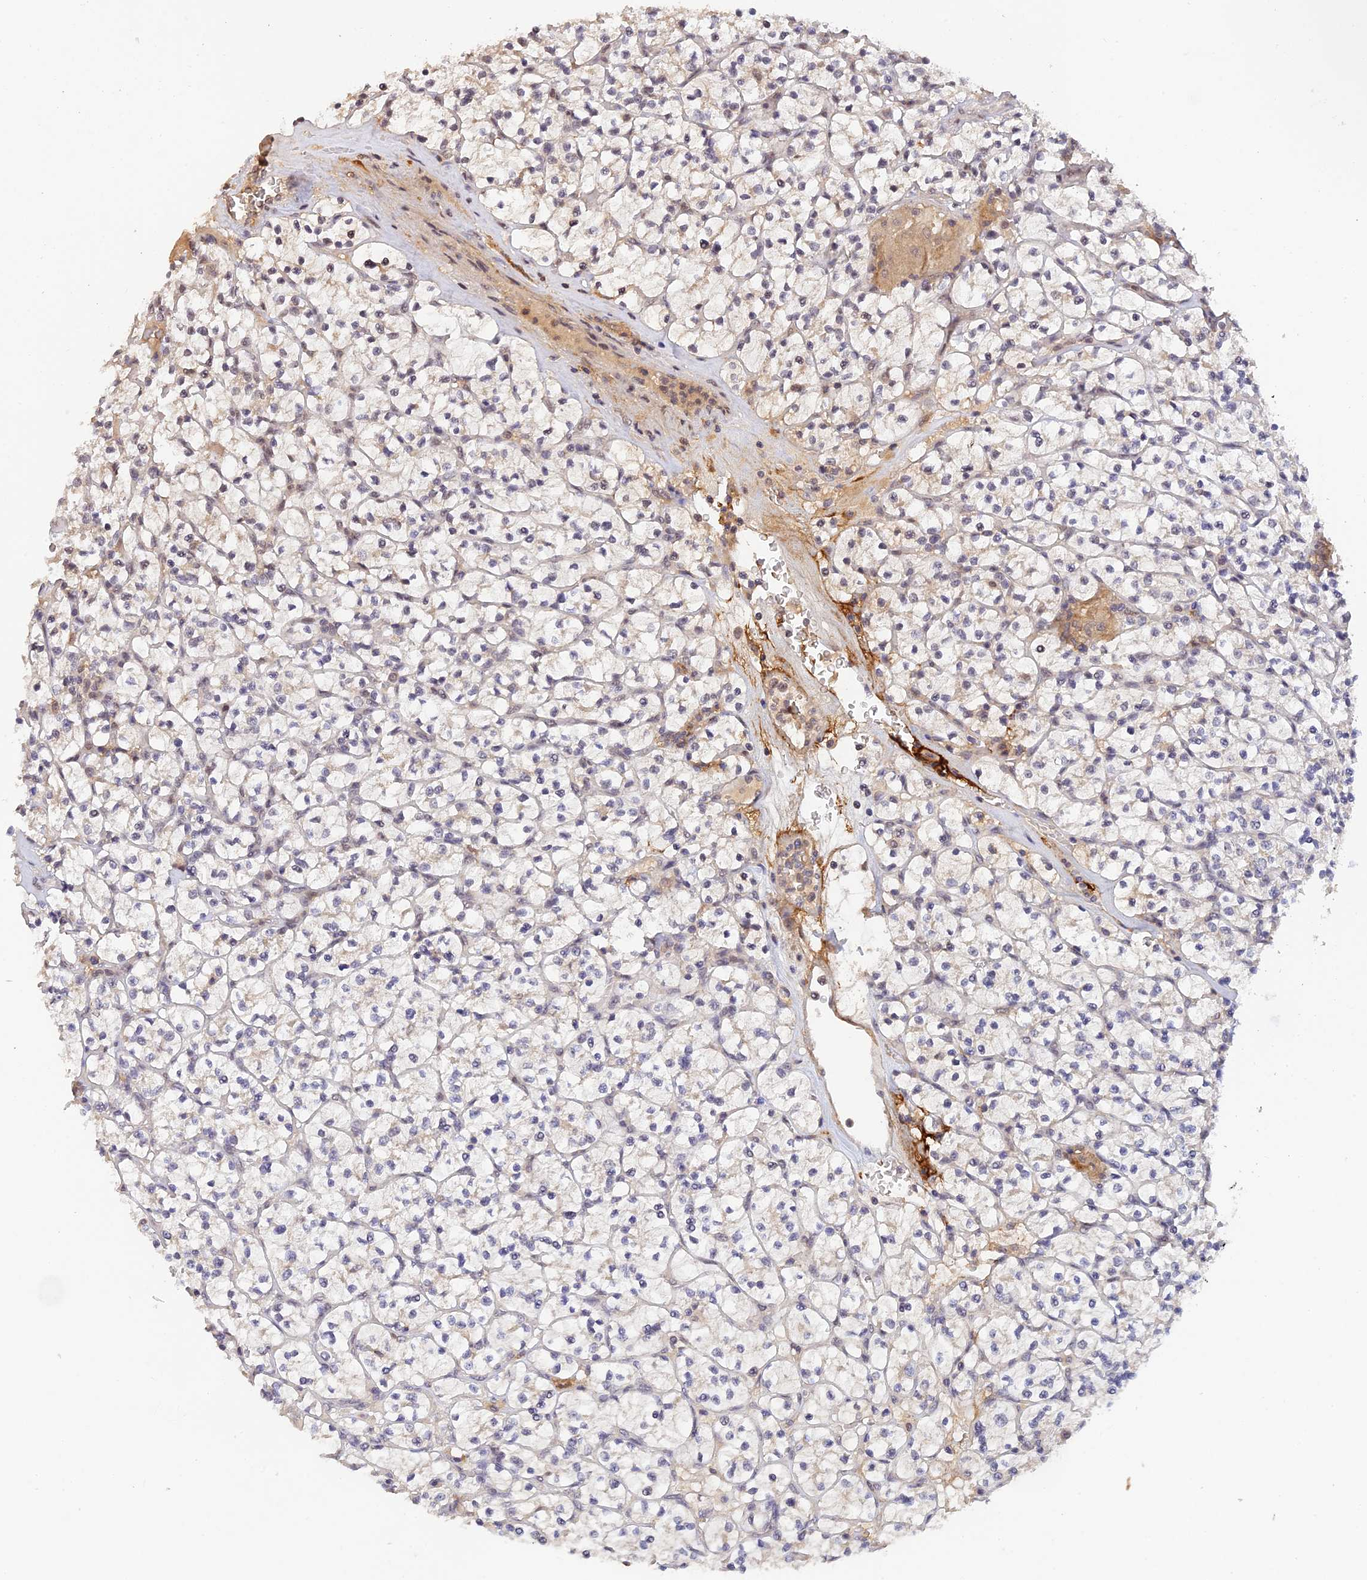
{"staining": {"intensity": "weak", "quantity": "<25%", "location": "cytoplasmic/membranous"}, "tissue": "renal cancer", "cell_type": "Tumor cells", "image_type": "cancer", "snomed": [{"axis": "morphology", "description": "Adenocarcinoma, NOS"}, {"axis": "topography", "description": "Kidney"}], "caption": "A high-resolution micrograph shows IHC staining of renal cancer (adenocarcinoma), which exhibits no significant expression in tumor cells.", "gene": "ZNF436", "patient": {"sex": "female", "age": 64}}